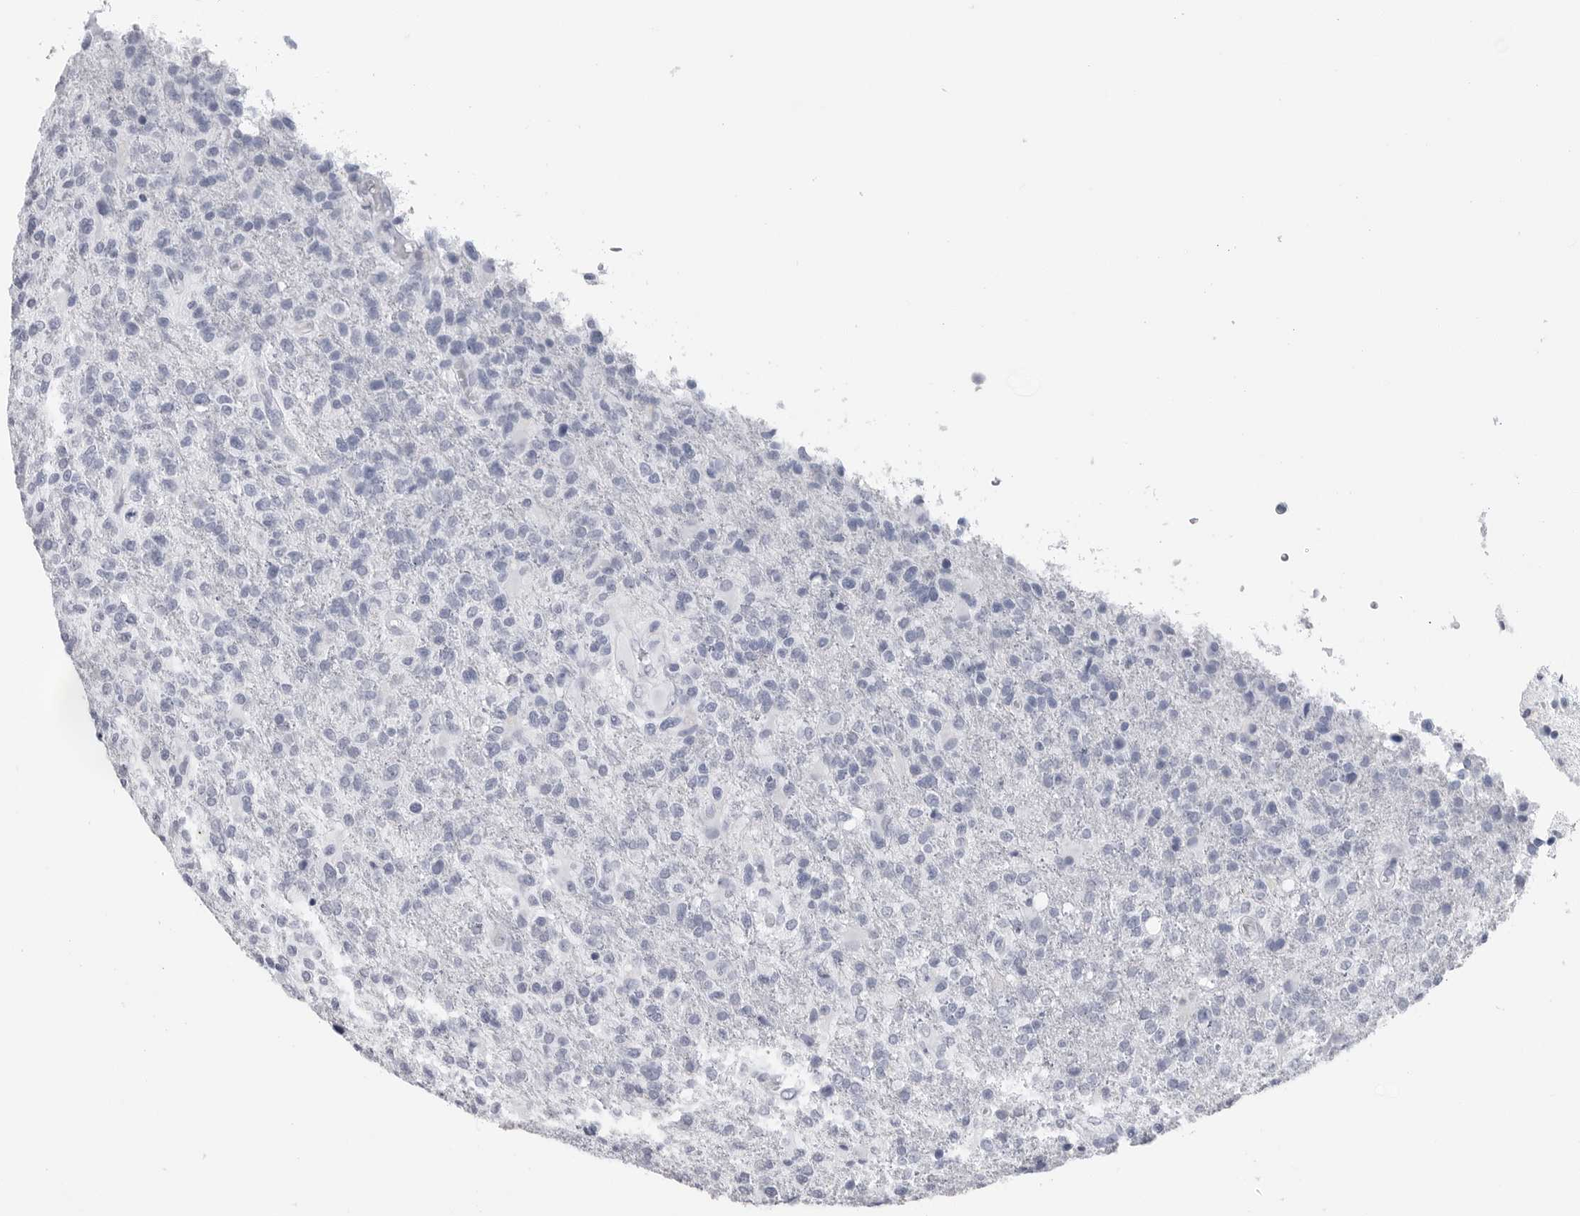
{"staining": {"intensity": "negative", "quantity": "none", "location": "none"}, "tissue": "glioma", "cell_type": "Tumor cells", "image_type": "cancer", "snomed": [{"axis": "morphology", "description": "Glioma, malignant, High grade"}, {"axis": "topography", "description": "Brain"}], "caption": "The histopathology image demonstrates no significant expression in tumor cells of glioma.", "gene": "CSH1", "patient": {"sex": "male", "age": 72}}